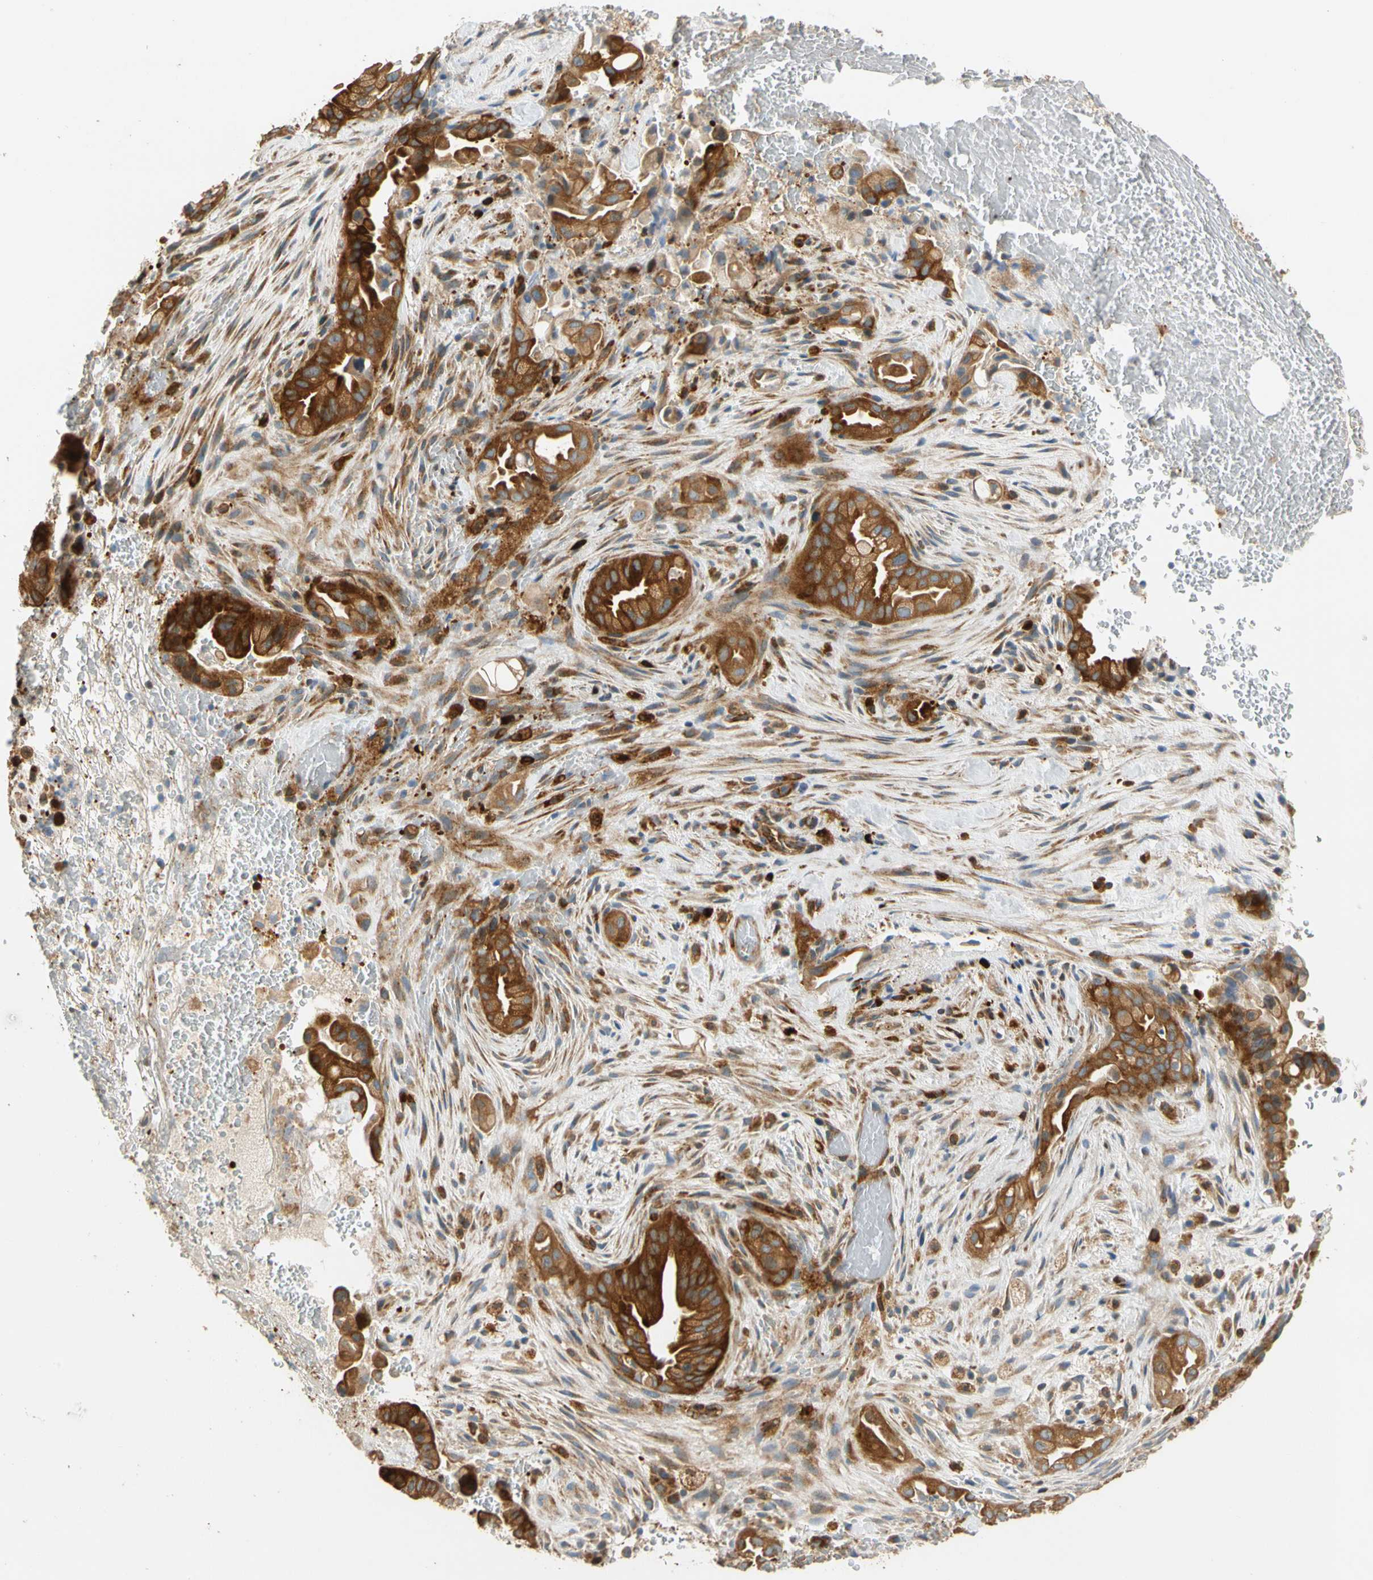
{"staining": {"intensity": "strong", "quantity": ">75%", "location": "cytoplasmic/membranous"}, "tissue": "liver cancer", "cell_type": "Tumor cells", "image_type": "cancer", "snomed": [{"axis": "morphology", "description": "Cholangiocarcinoma"}, {"axis": "topography", "description": "Liver"}], "caption": "This is an image of IHC staining of liver cholangiocarcinoma, which shows strong expression in the cytoplasmic/membranous of tumor cells.", "gene": "PARP14", "patient": {"sex": "female", "age": 68}}